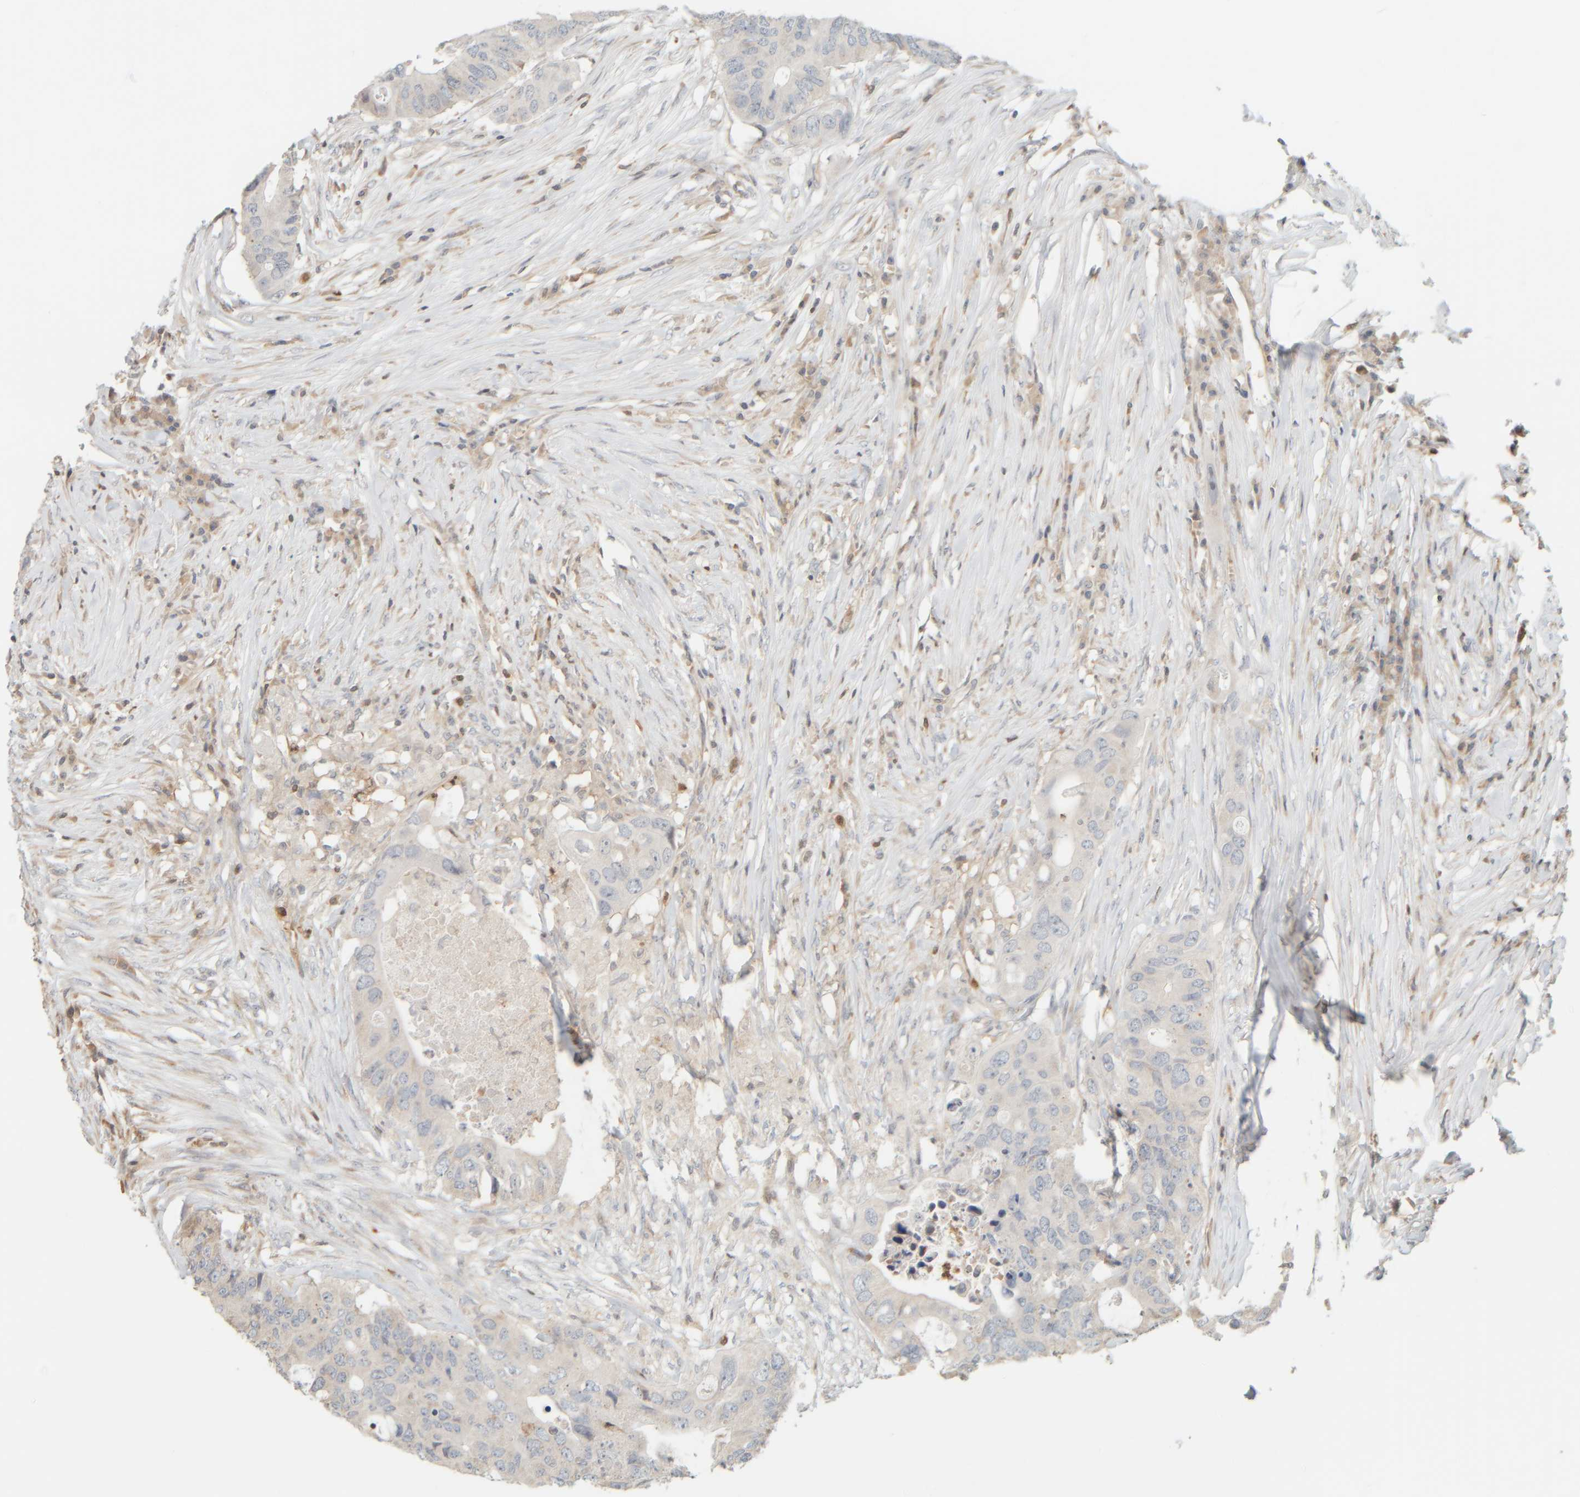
{"staining": {"intensity": "negative", "quantity": "none", "location": "none"}, "tissue": "colorectal cancer", "cell_type": "Tumor cells", "image_type": "cancer", "snomed": [{"axis": "morphology", "description": "Adenocarcinoma, NOS"}, {"axis": "topography", "description": "Colon"}], "caption": "Immunohistochemistry micrograph of neoplastic tissue: colorectal cancer stained with DAB (3,3'-diaminobenzidine) shows no significant protein staining in tumor cells. (Brightfield microscopy of DAB IHC at high magnification).", "gene": "PTGES3L-AARSD1", "patient": {"sex": "male", "age": 71}}